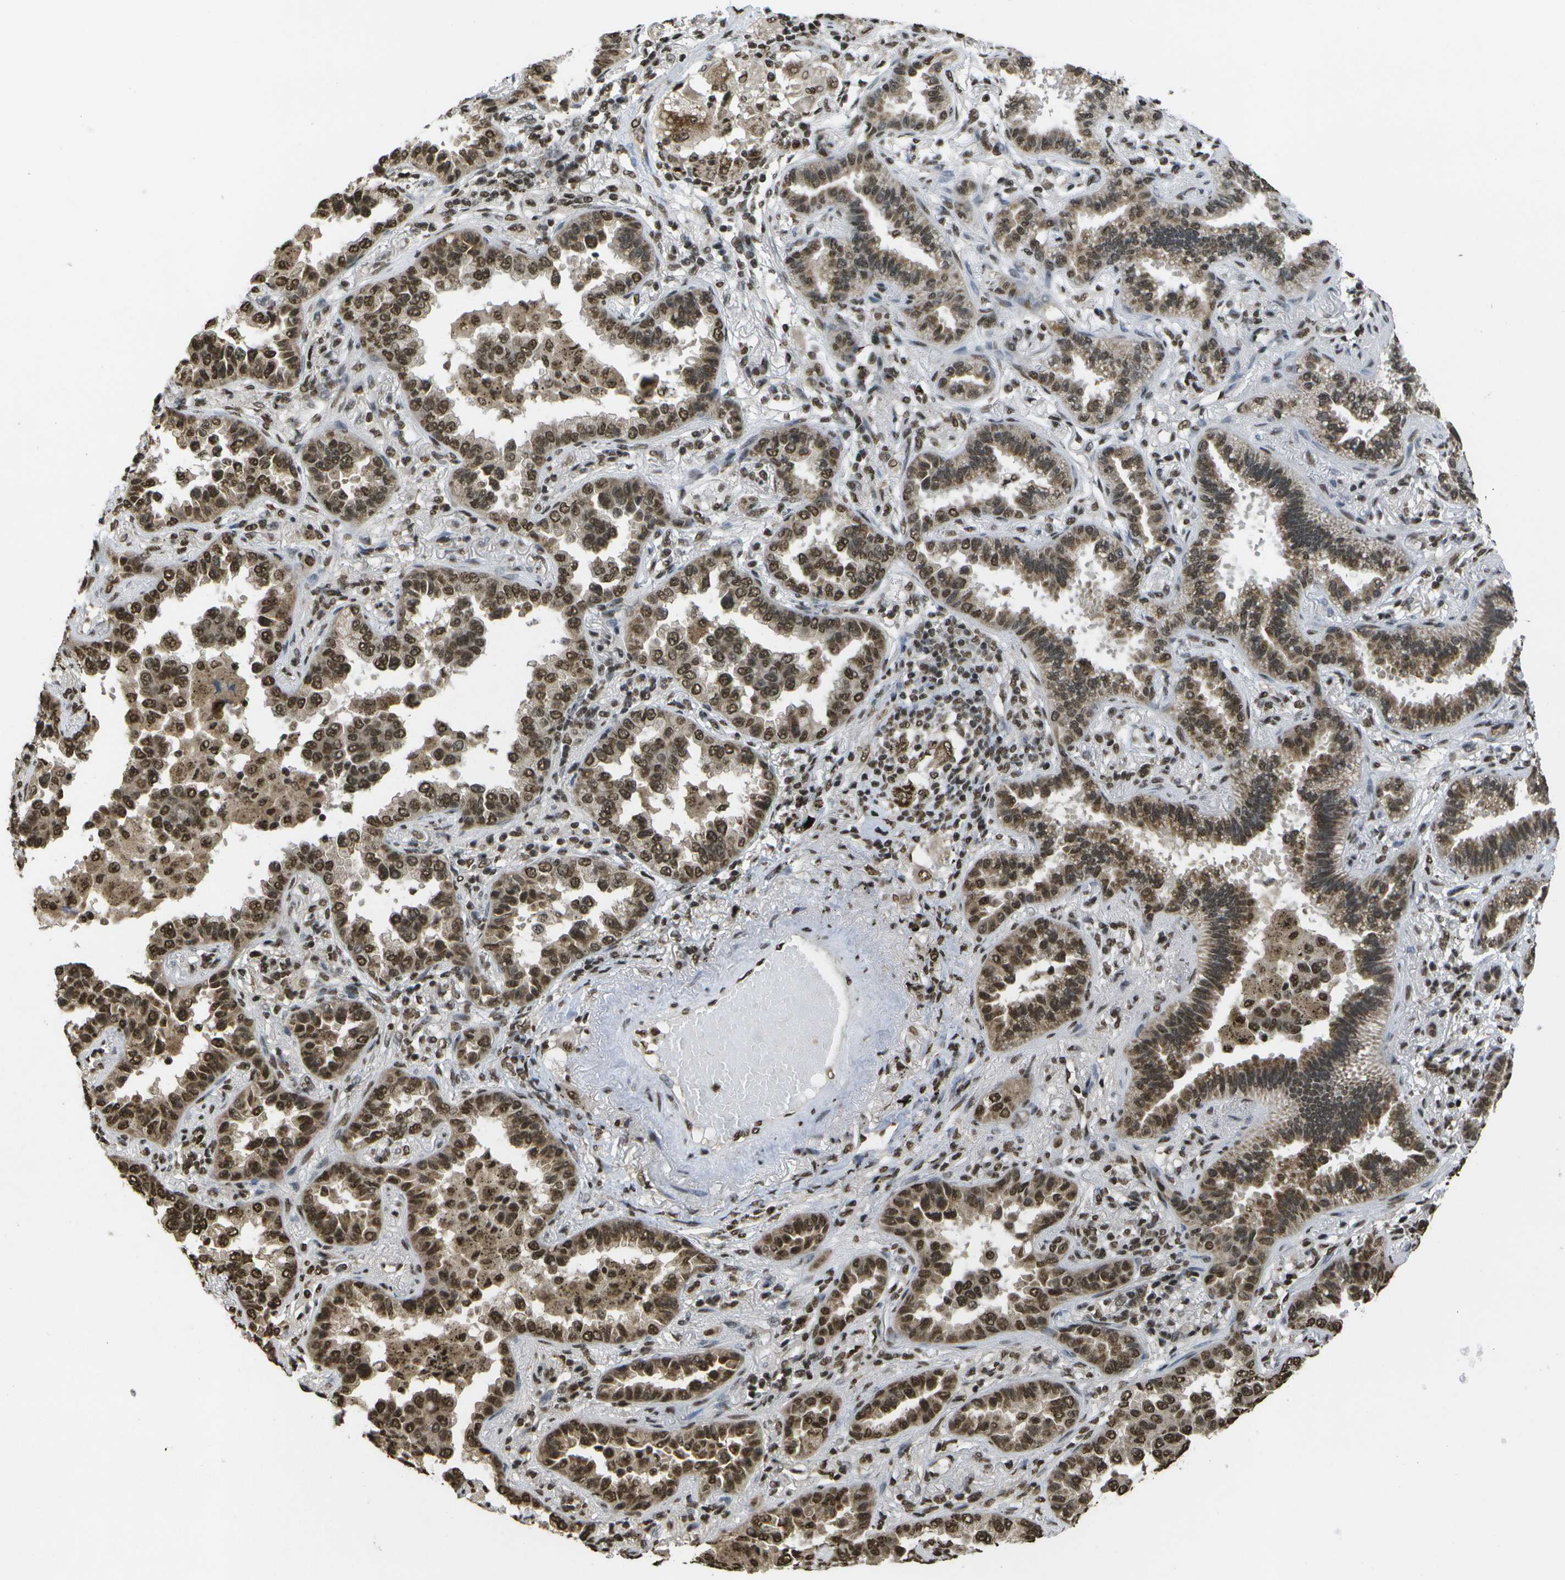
{"staining": {"intensity": "strong", "quantity": ">75%", "location": "cytoplasmic/membranous,nuclear"}, "tissue": "lung cancer", "cell_type": "Tumor cells", "image_type": "cancer", "snomed": [{"axis": "morphology", "description": "Normal tissue, NOS"}, {"axis": "morphology", "description": "Adenocarcinoma, NOS"}, {"axis": "topography", "description": "Lung"}], "caption": "An image of human lung cancer (adenocarcinoma) stained for a protein reveals strong cytoplasmic/membranous and nuclear brown staining in tumor cells.", "gene": "SPEN", "patient": {"sex": "male", "age": 59}}